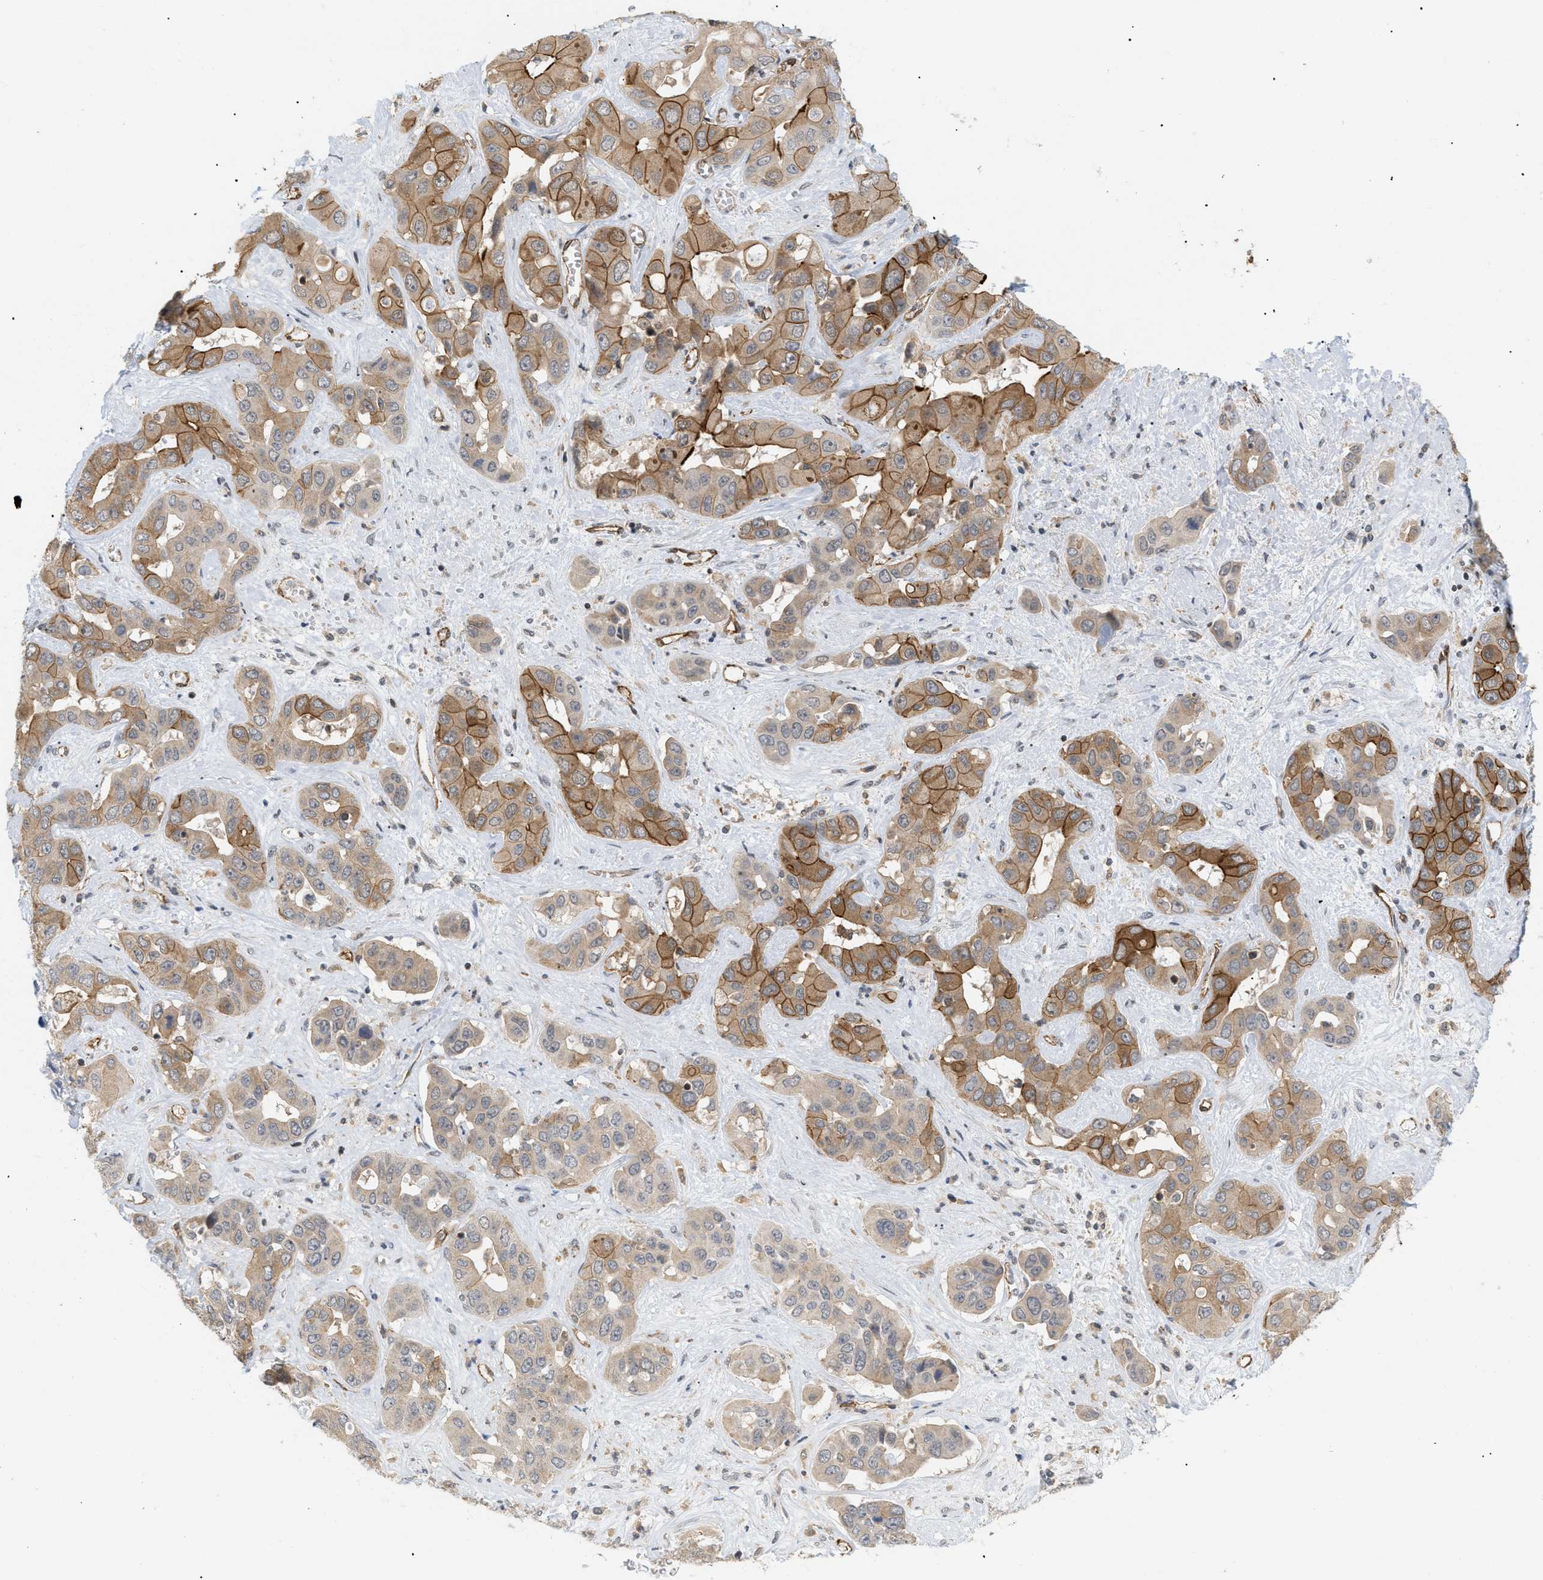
{"staining": {"intensity": "moderate", "quantity": ">75%", "location": "cytoplasmic/membranous"}, "tissue": "liver cancer", "cell_type": "Tumor cells", "image_type": "cancer", "snomed": [{"axis": "morphology", "description": "Cholangiocarcinoma"}, {"axis": "topography", "description": "Liver"}], "caption": "A histopathology image of human cholangiocarcinoma (liver) stained for a protein demonstrates moderate cytoplasmic/membranous brown staining in tumor cells. Using DAB (3,3'-diaminobenzidine) (brown) and hematoxylin (blue) stains, captured at high magnification using brightfield microscopy.", "gene": "PALMD", "patient": {"sex": "female", "age": 52}}